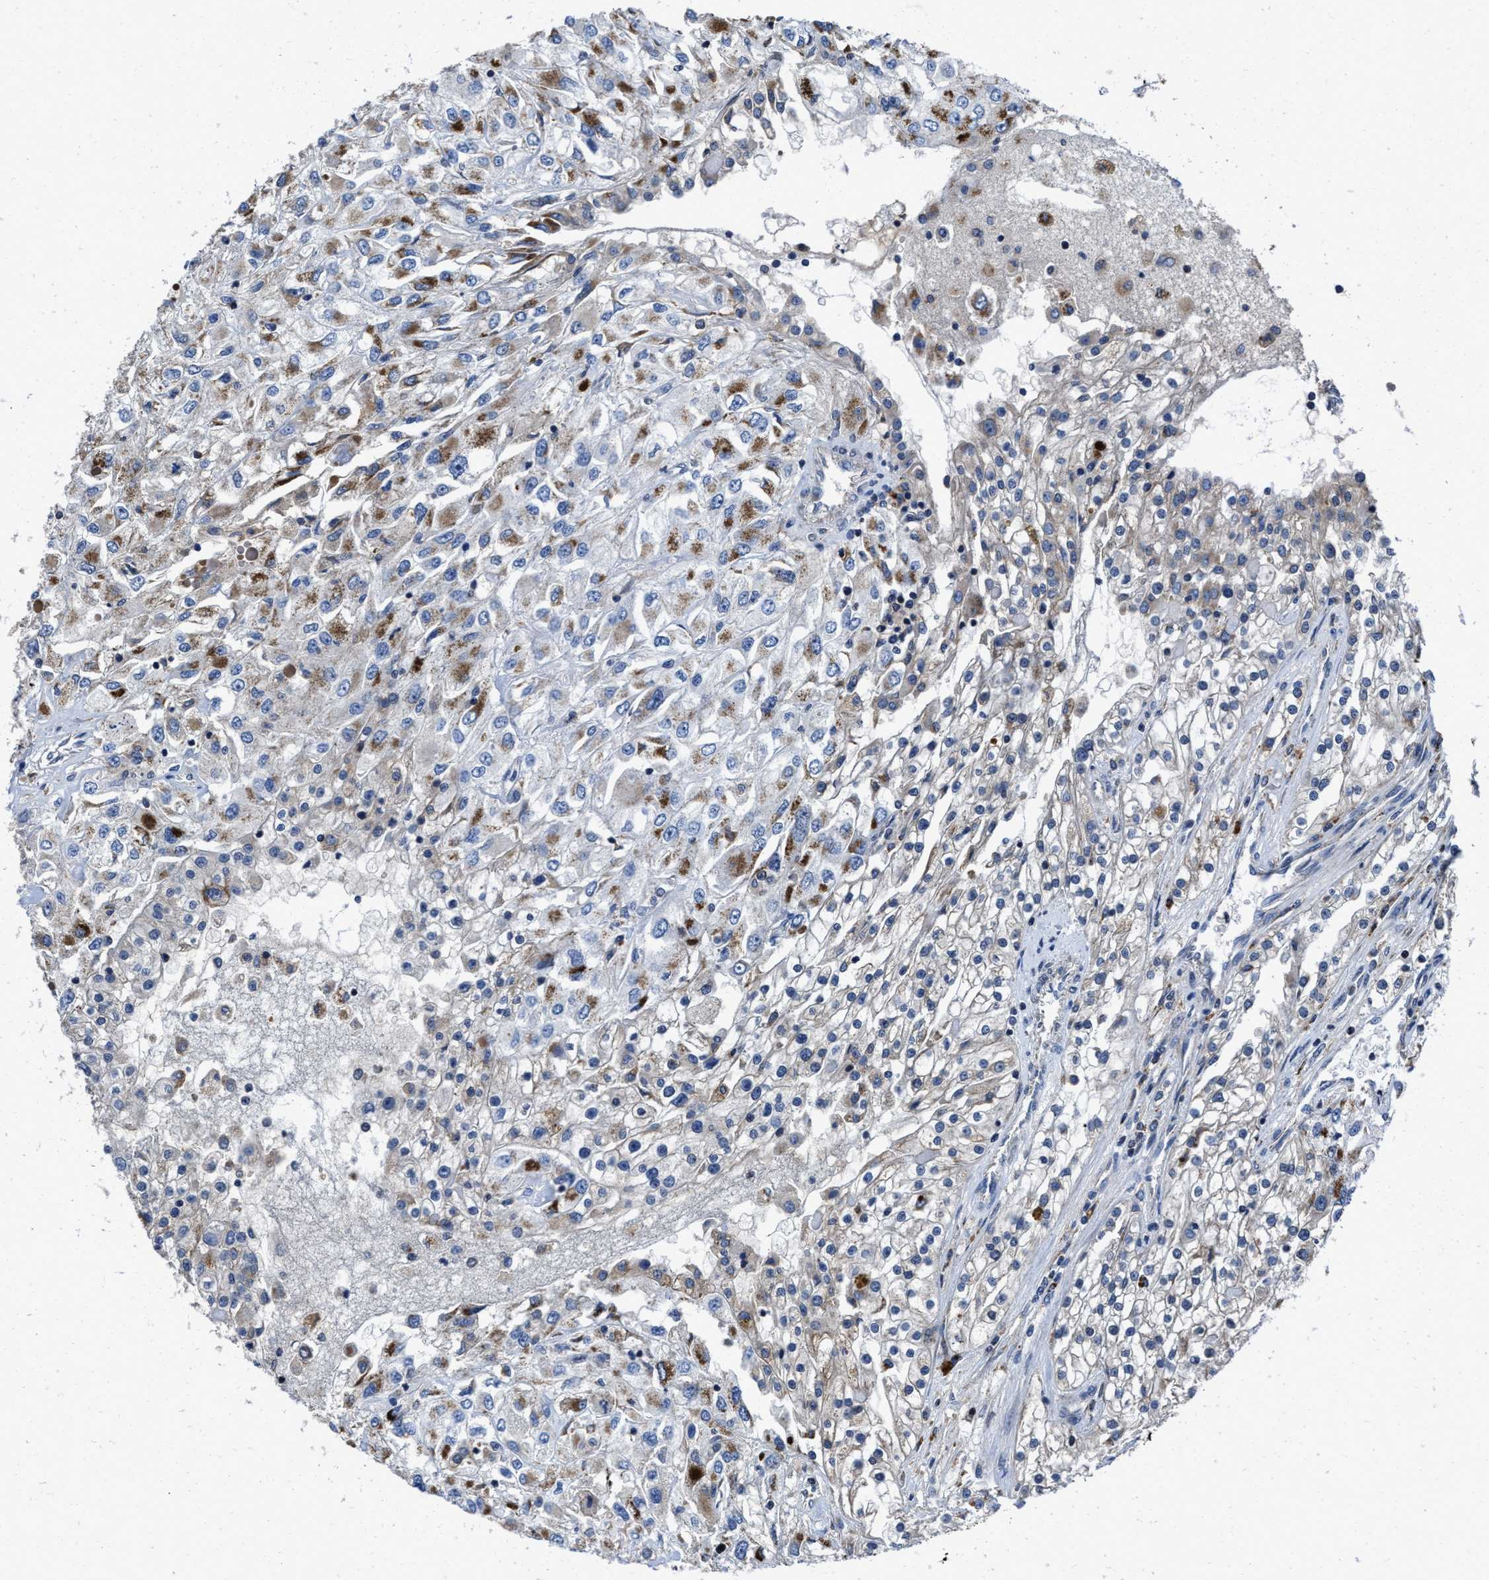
{"staining": {"intensity": "moderate", "quantity": "25%-75%", "location": "cytoplasmic/membranous"}, "tissue": "renal cancer", "cell_type": "Tumor cells", "image_type": "cancer", "snomed": [{"axis": "morphology", "description": "Adenocarcinoma, NOS"}, {"axis": "topography", "description": "Kidney"}], "caption": "A high-resolution photomicrograph shows immunohistochemistry (IHC) staining of renal adenocarcinoma, which exhibits moderate cytoplasmic/membranous staining in about 25%-75% of tumor cells.", "gene": "CACNA1D", "patient": {"sex": "female", "age": 52}}